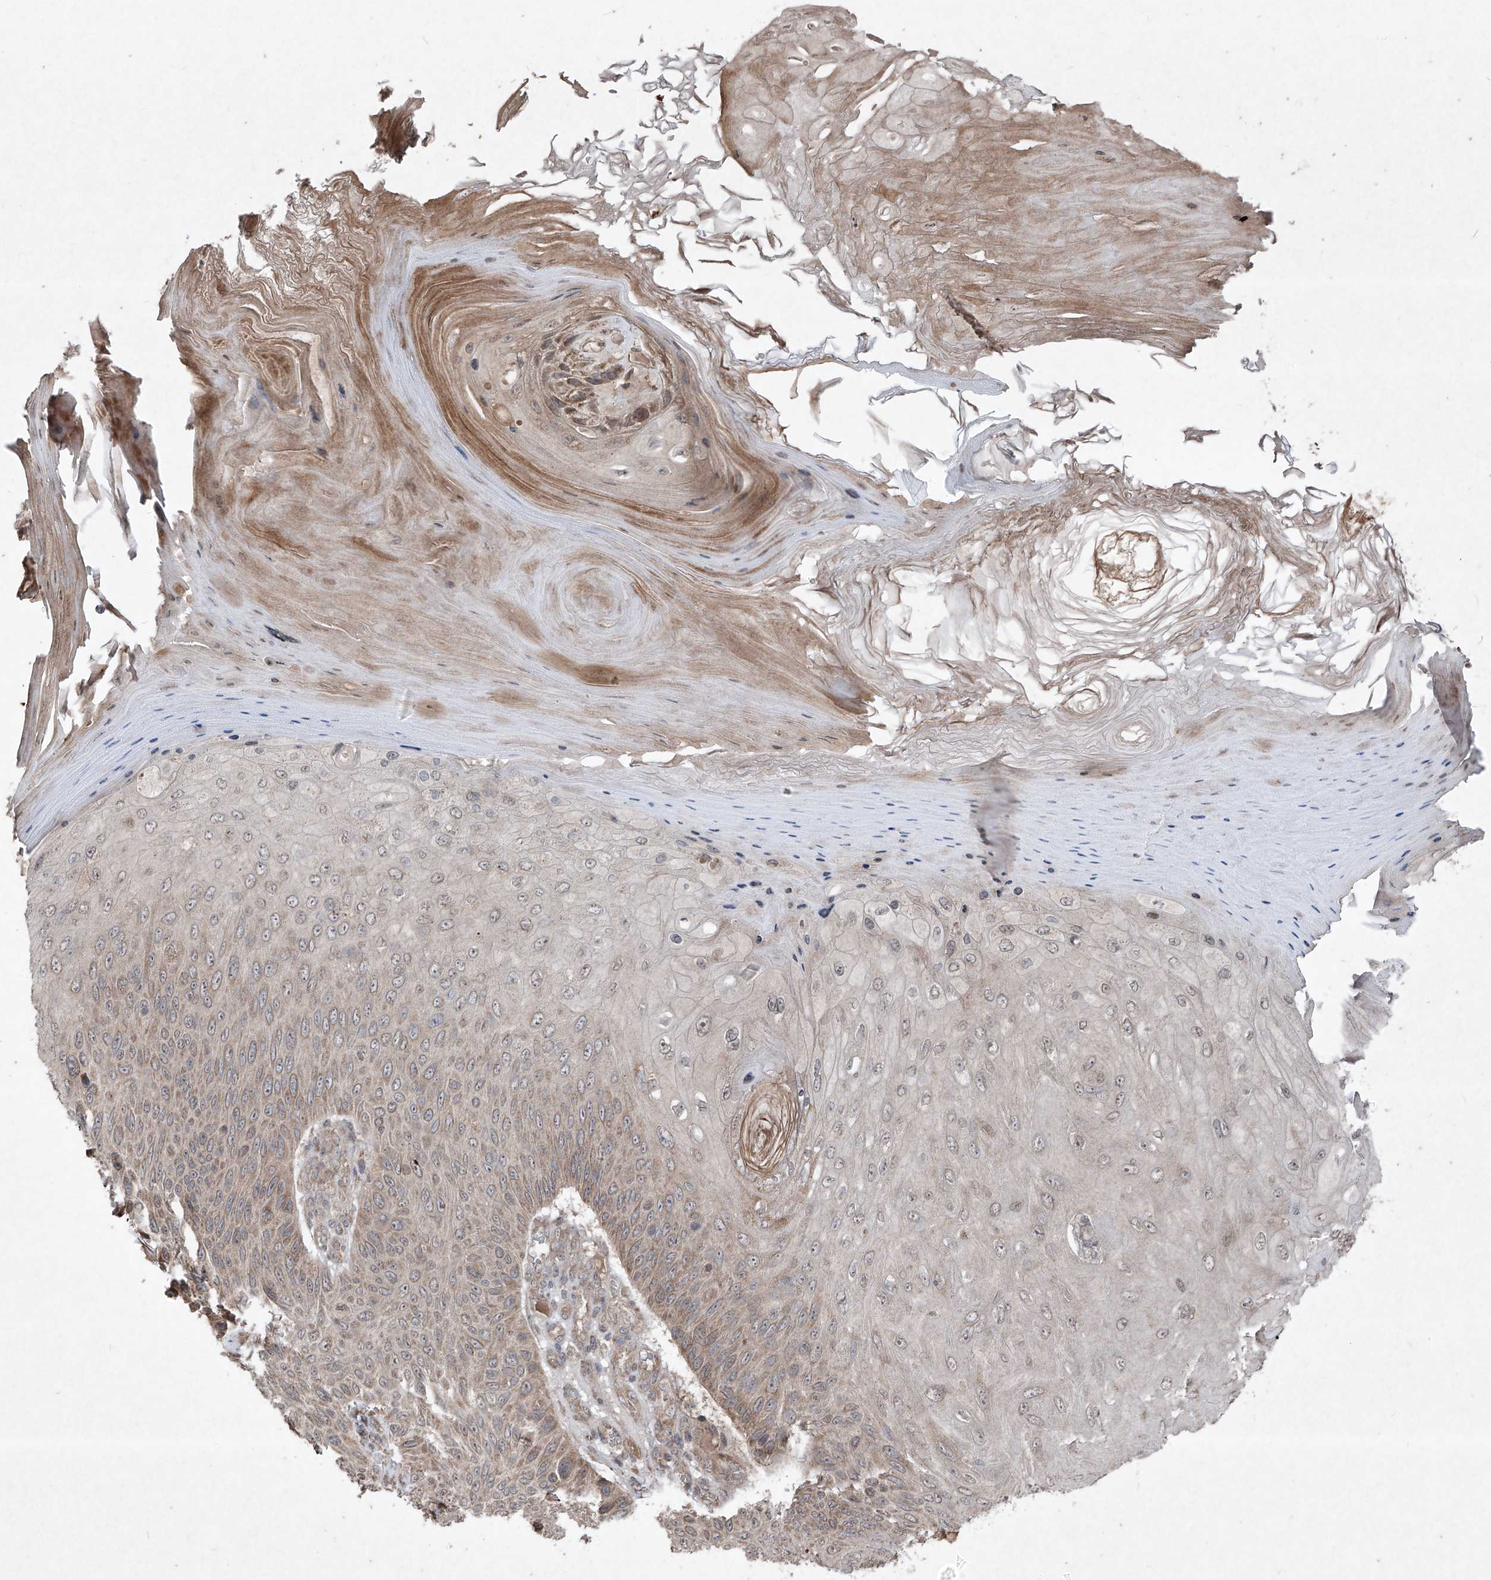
{"staining": {"intensity": "weak", "quantity": "25%-75%", "location": "cytoplasmic/membranous"}, "tissue": "skin cancer", "cell_type": "Tumor cells", "image_type": "cancer", "snomed": [{"axis": "morphology", "description": "Squamous cell carcinoma, NOS"}, {"axis": "topography", "description": "Skin"}], "caption": "An immunohistochemistry (IHC) image of tumor tissue is shown. Protein staining in brown labels weak cytoplasmic/membranous positivity in squamous cell carcinoma (skin) within tumor cells.", "gene": "ABCD3", "patient": {"sex": "female", "age": 88}}